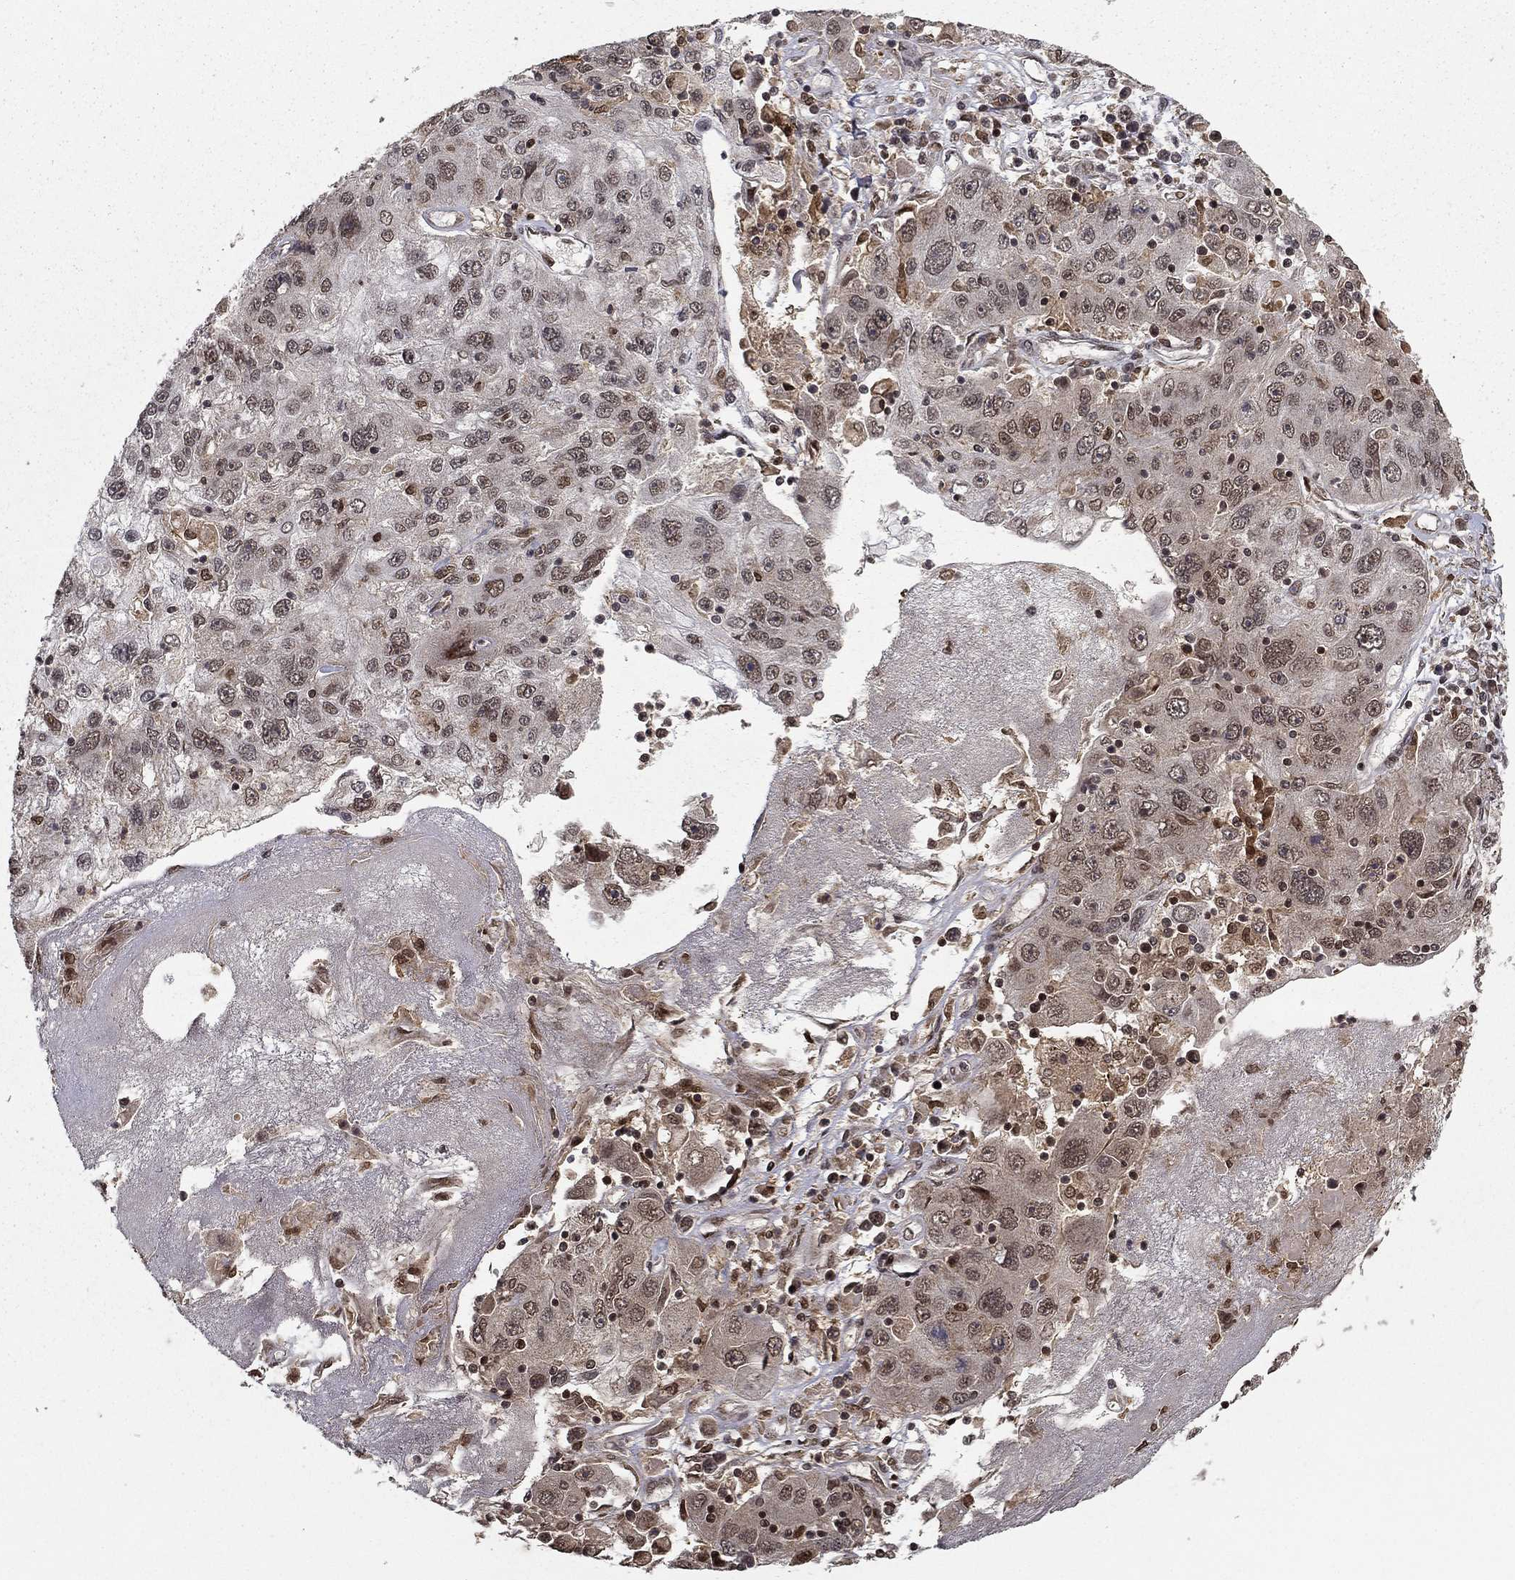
{"staining": {"intensity": "negative", "quantity": "none", "location": "none"}, "tissue": "stomach cancer", "cell_type": "Tumor cells", "image_type": "cancer", "snomed": [{"axis": "morphology", "description": "Adenocarcinoma, NOS"}, {"axis": "topography", "description": "Stomach"}], "caption": "This is an immunohistochemistry photomicrograph of adenocarcinoma (stomach). There is no expression in tumor cells.", "gene": "CDCA7L", "patient": {"sex": "male", "age": 56}}